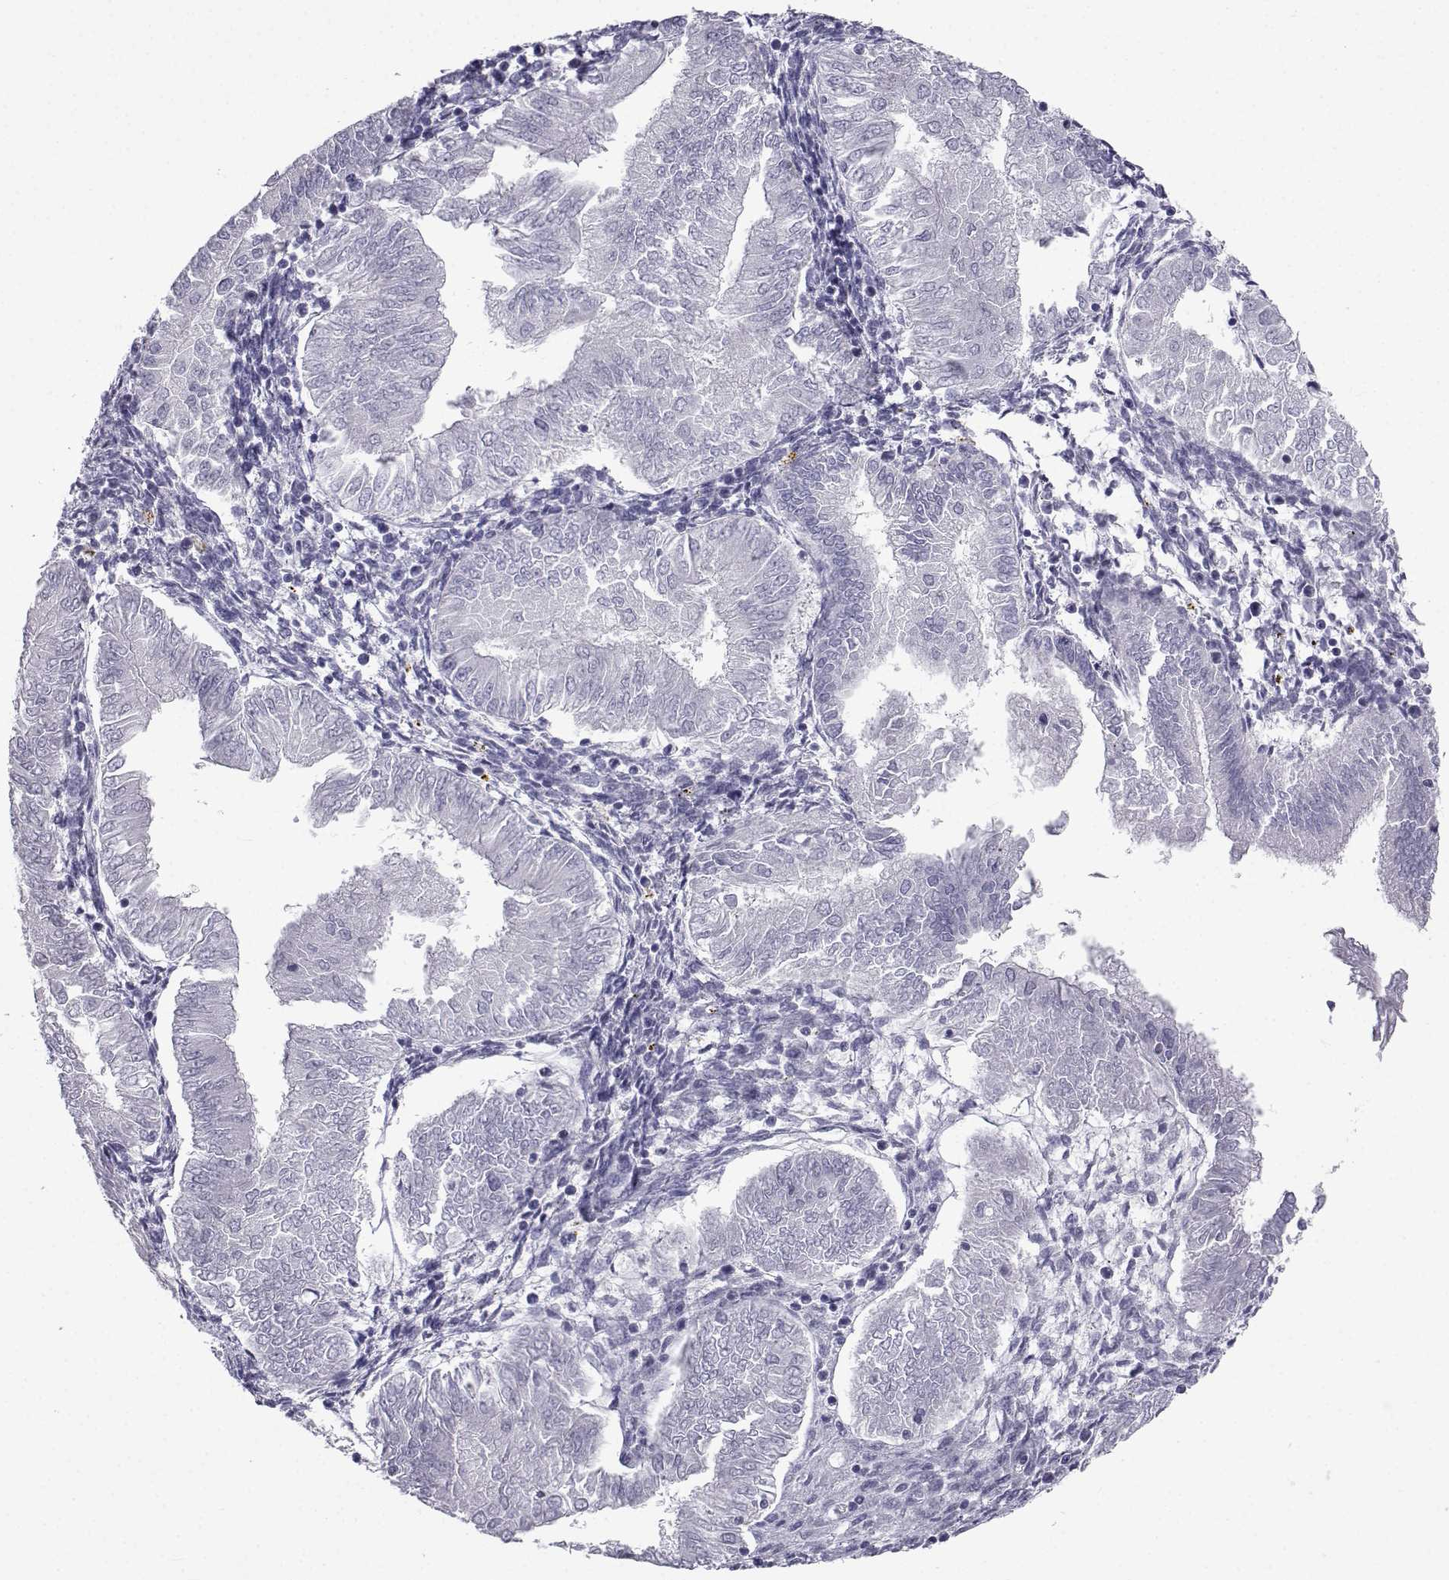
{"staining": {"intensity": "negative", "quantity": "none", "location": "none"}, "tissue": "endometrial cancer", "cell_type": "Tumor cells", "image_type": "cancer", "snomed": [{"axis": "morphology", "description": "Adenocarcinoma, NOS"}, {"axis": "topography", "description": "Endometrium"}], "caption": "This is a image of immunohistochemistry (IHC) staining of endometrial cancer, which shows no positivity in tumor cells.", "gene": "PCSK1N", "patient": {"sex": "female", "age": 53}}